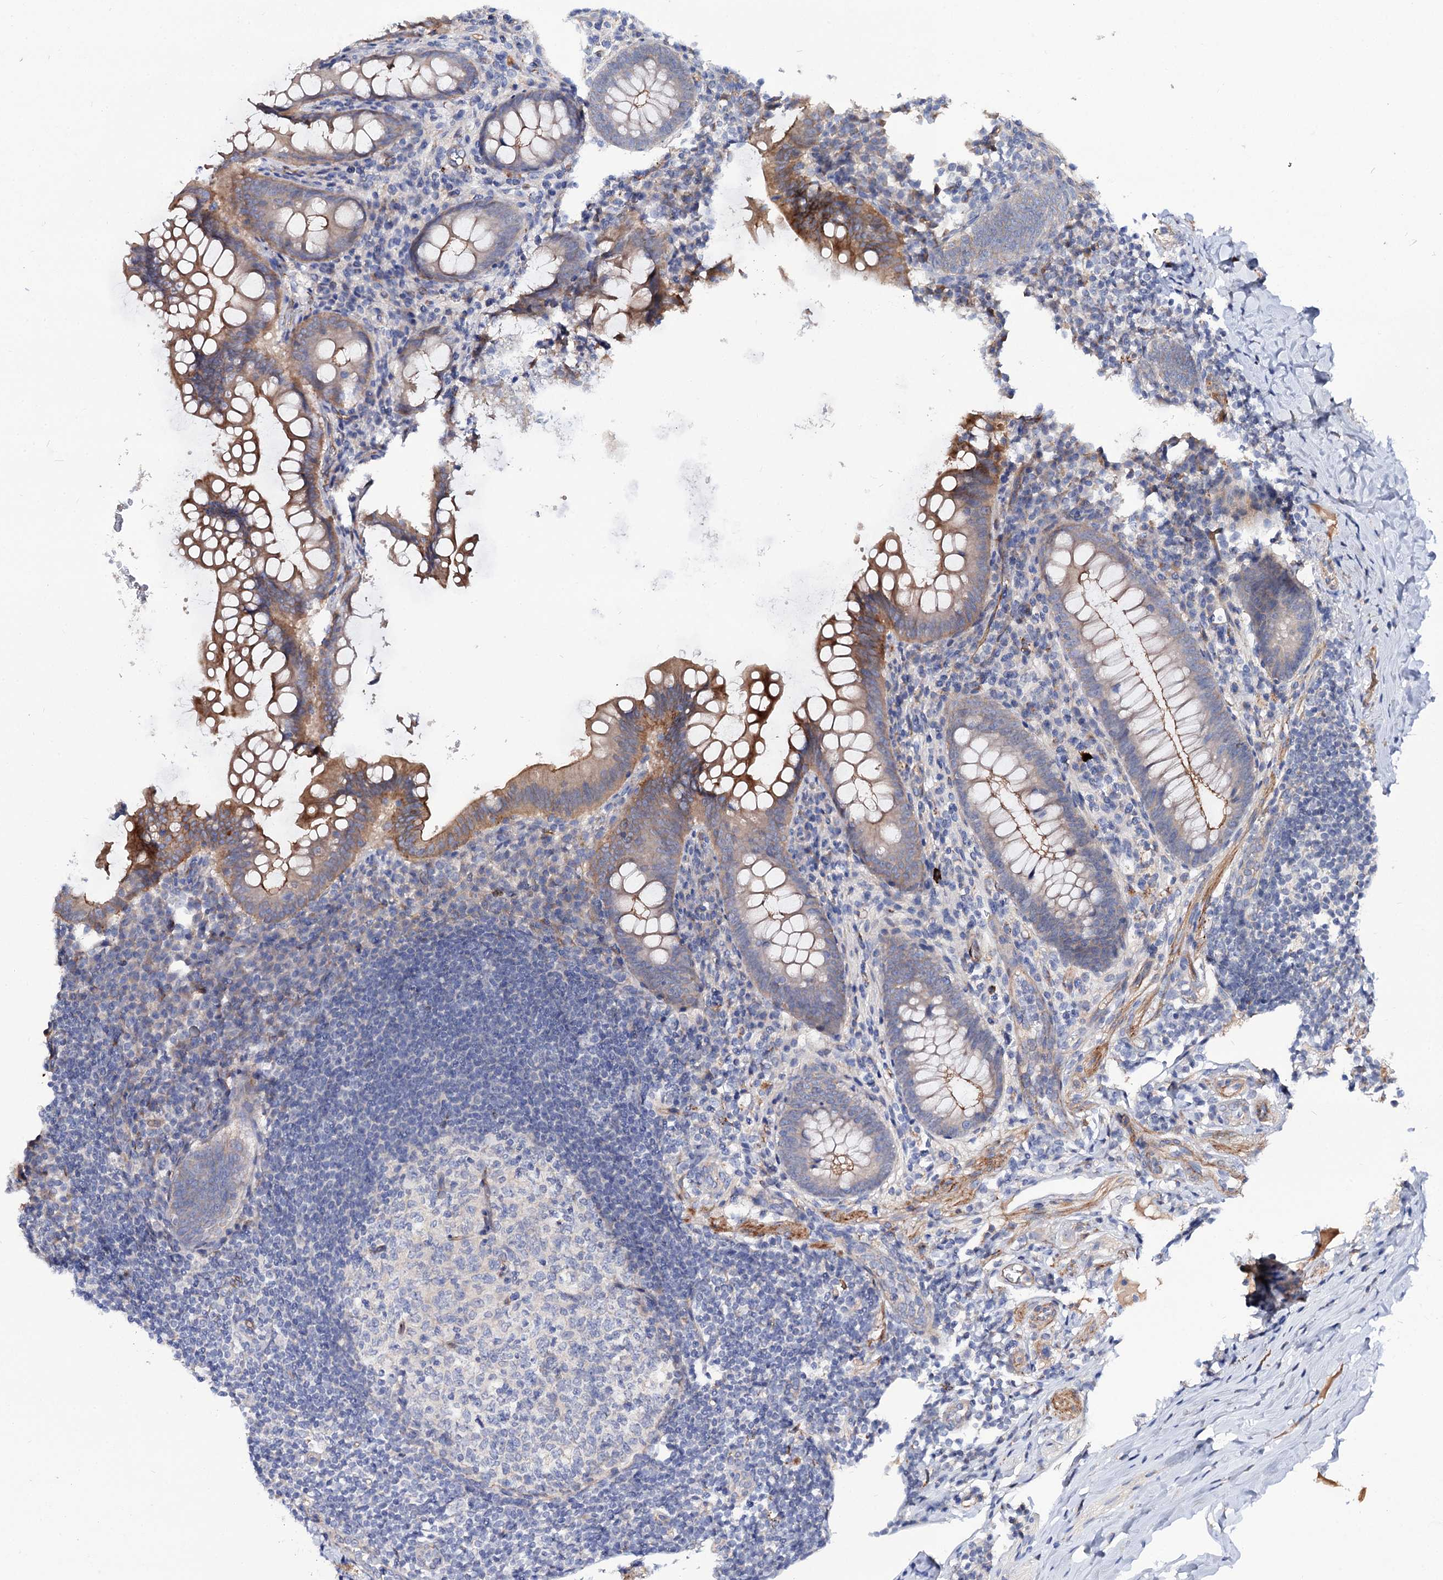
{"staining": {"intensity": "moderate", "quantity": "25%-75%", "location": "cytoplasmic/membranous"}, "tissue": "appendix", "cell_type": "Glandular cells", "image_type": "normal", "snomed": [{"axis": "morphology", "description": "Normal tissue, NOS"}, {"axis": "topography", "description": "Appendix"}], "caption": "Protein analysis of unremarkable appendix displays moderate cytoplasmic/membranous staining in about 25%-75% of glandular cells.", "gene": "NUDCD2", "patient": {"sex": "female", "age": 33}}